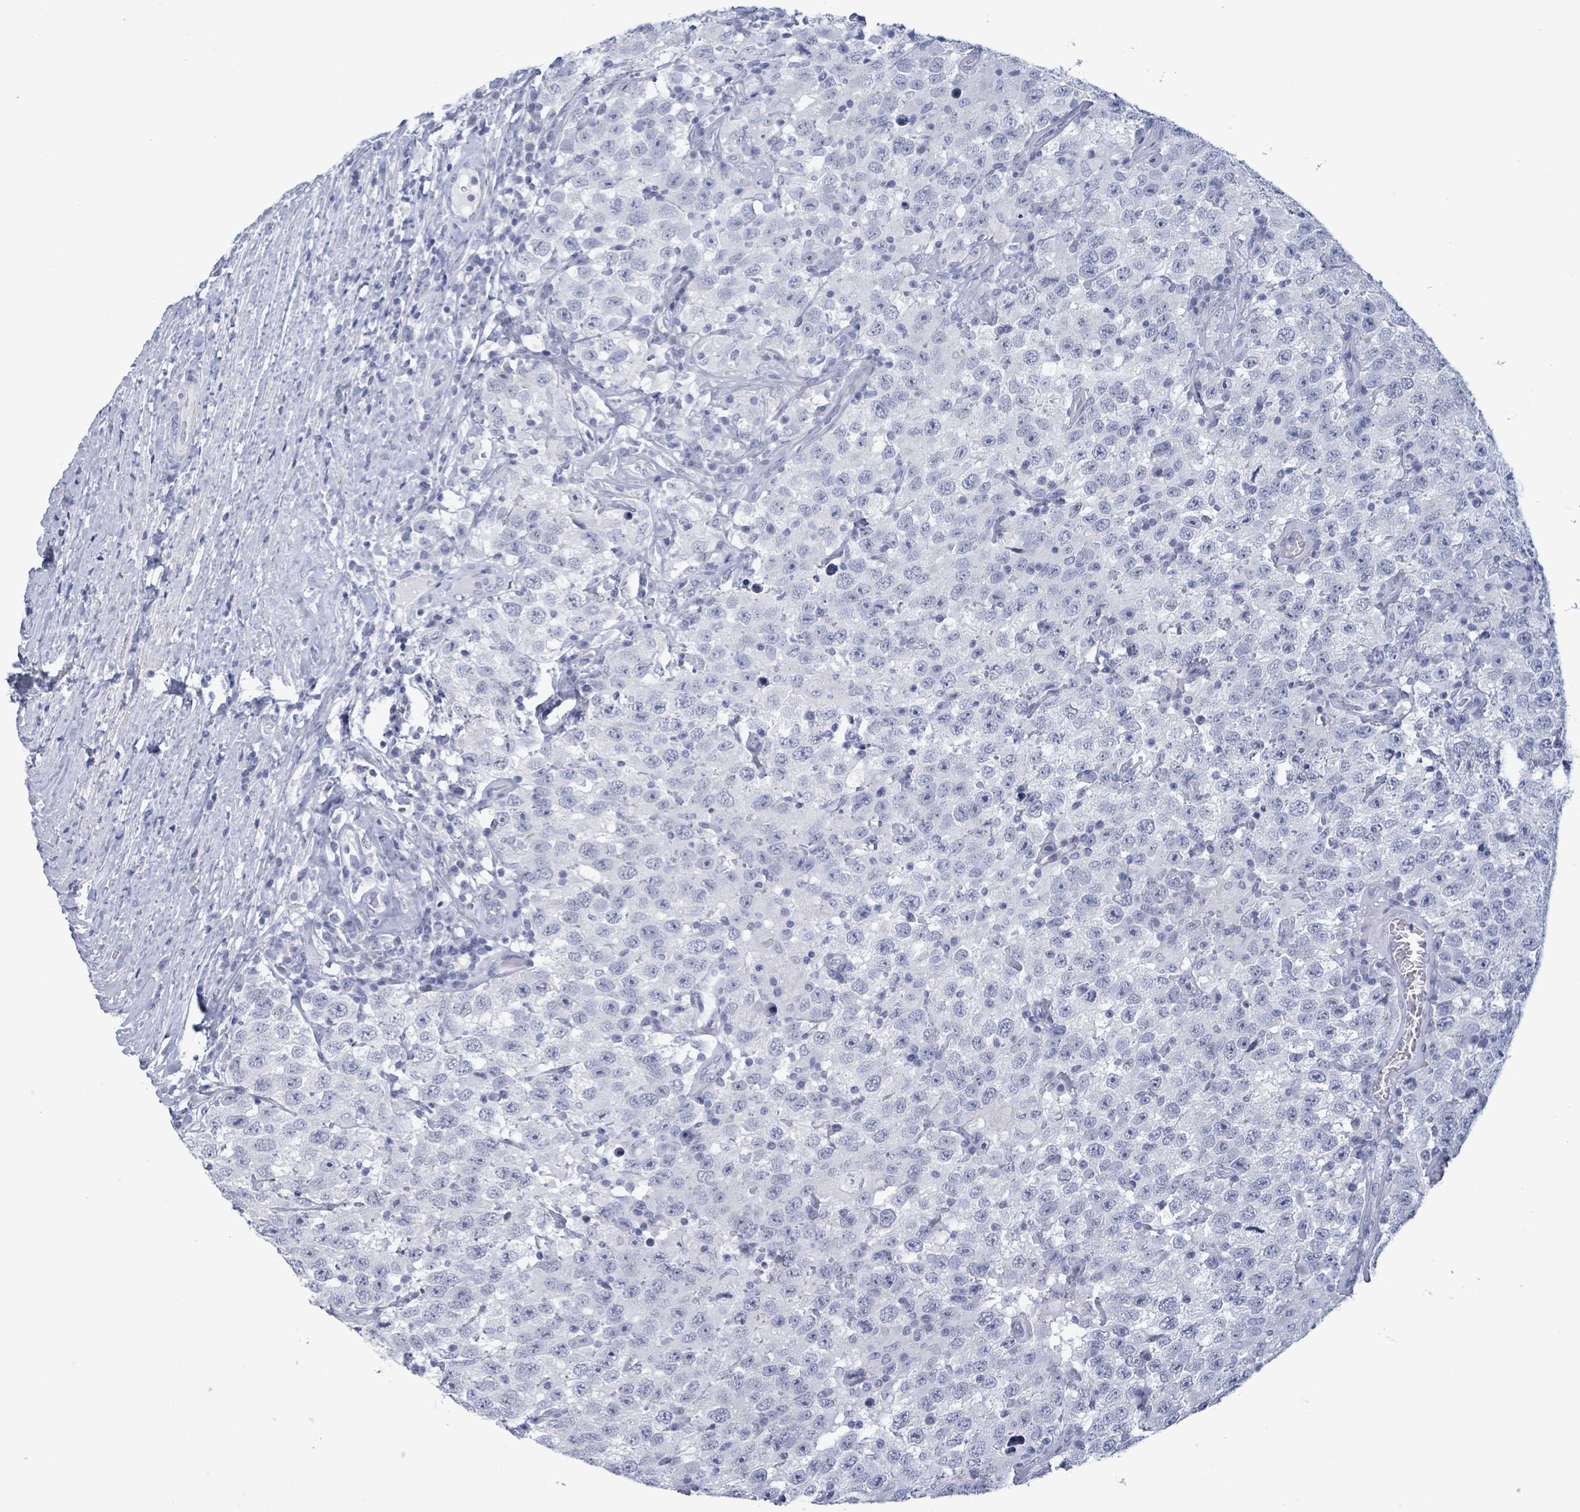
{"staining": {"intensity": "negative", "quantity": "none", "location": "none"}, "tissue": "testis cancer", "cell_type": "Tumor cells", "image_type": "cancer", "snomed": [{"axis": "morphology", "description": "Seminoma, NOS"}, {"axis": "topography", "description": "Testis"}], "caption": "Seminoma (testis) was stained to show a protein in brown. There is no significant positivity in tumor cells.", "gene": "ZNF771", "patient": {"sex": "male", "age": 41}}